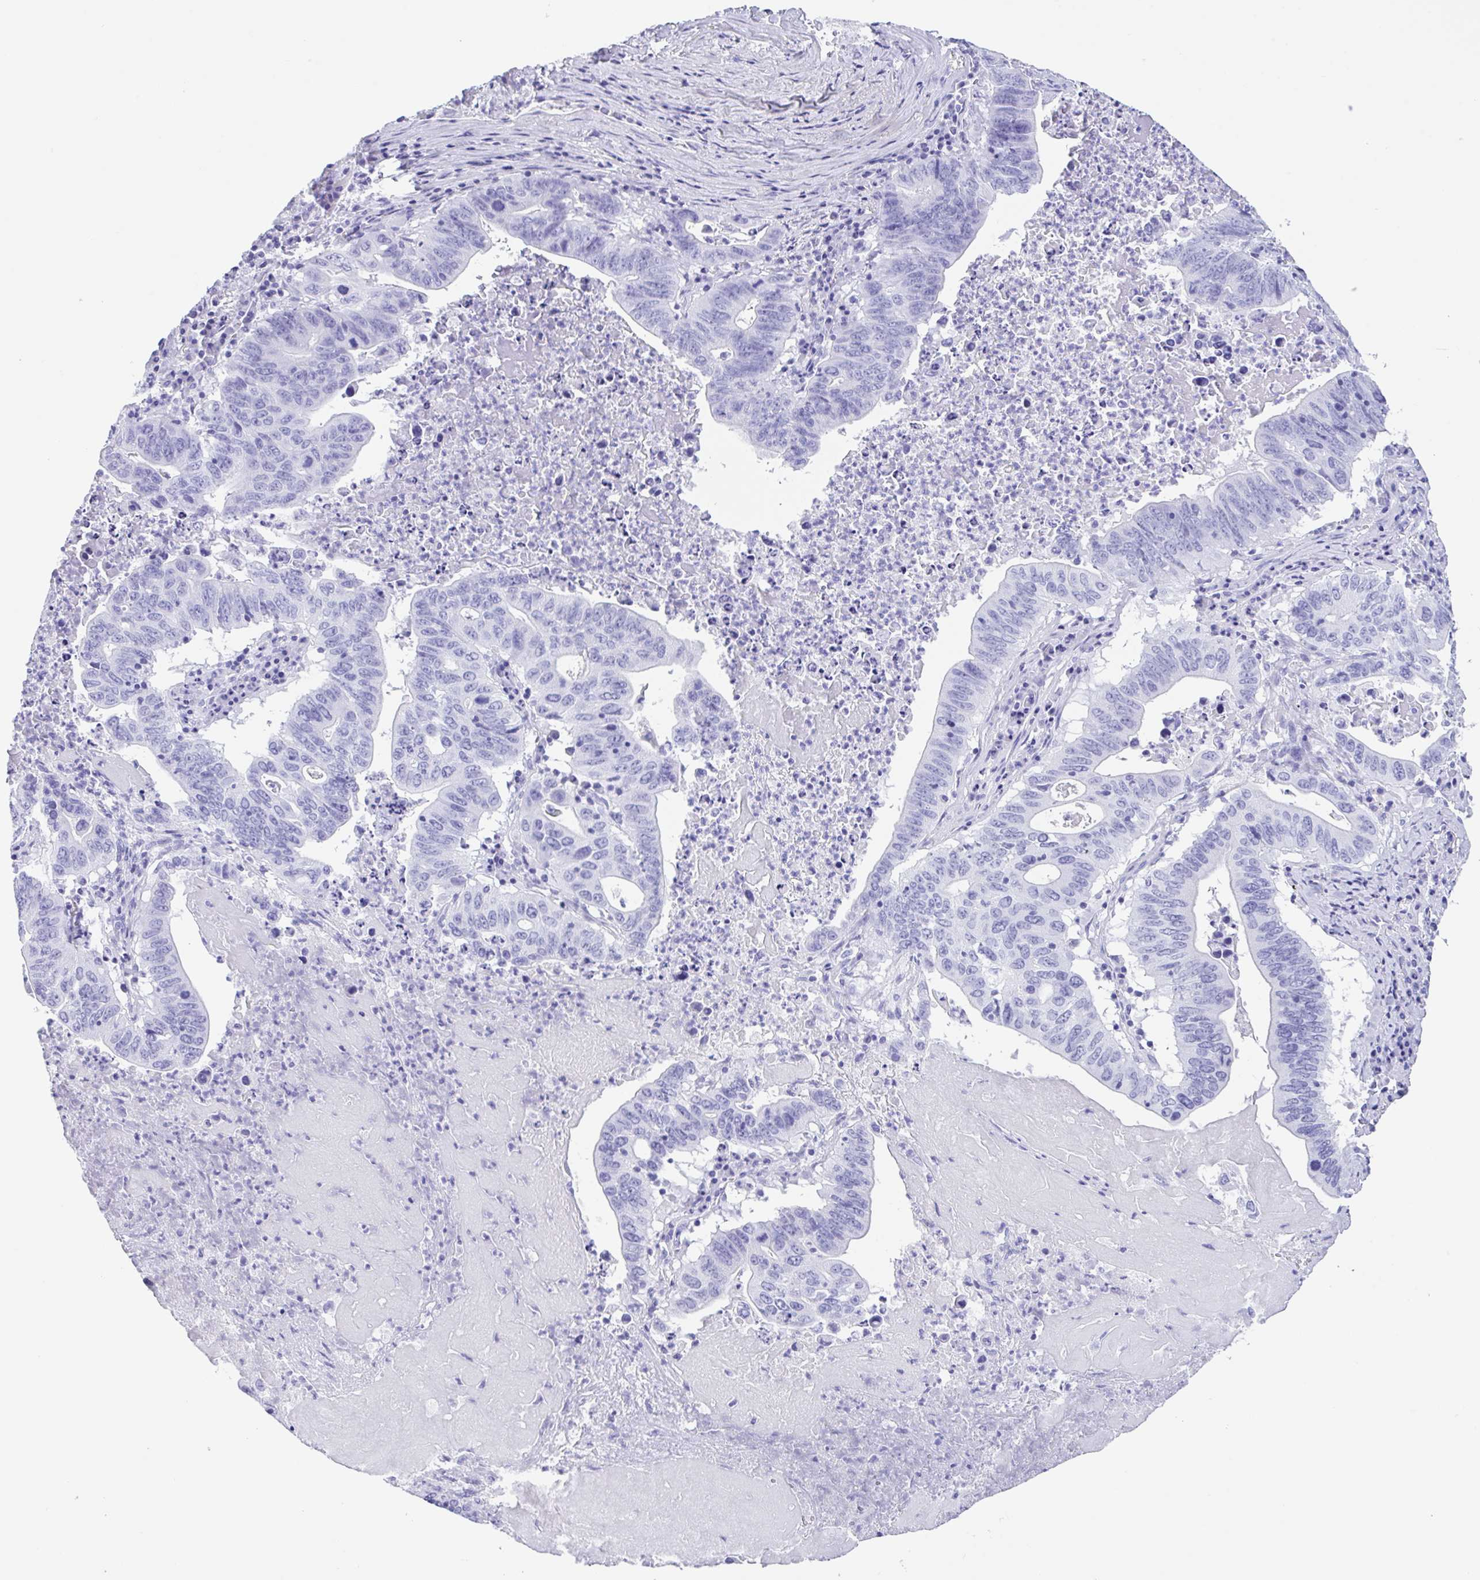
{"staining": {"intensity": "negative", "quantity": "none", "location": "none"}, "tissue": "lung cancer", "cell_type": "Tumor cells", "image_type": "cancer", "snomed": [{"axis": "morphology", "description": "Adenocarcinoma, NOS"}, {"axis": "topography", "description": "Lung"}], "caption": "A high-resolution histopathology image shows immunohistochemistry staining of adenocarcinoma (lung), which shows no significant positivity in tumor cells.", "gene": "CPA1", "patient": {"sex": "female", "age": 60}}